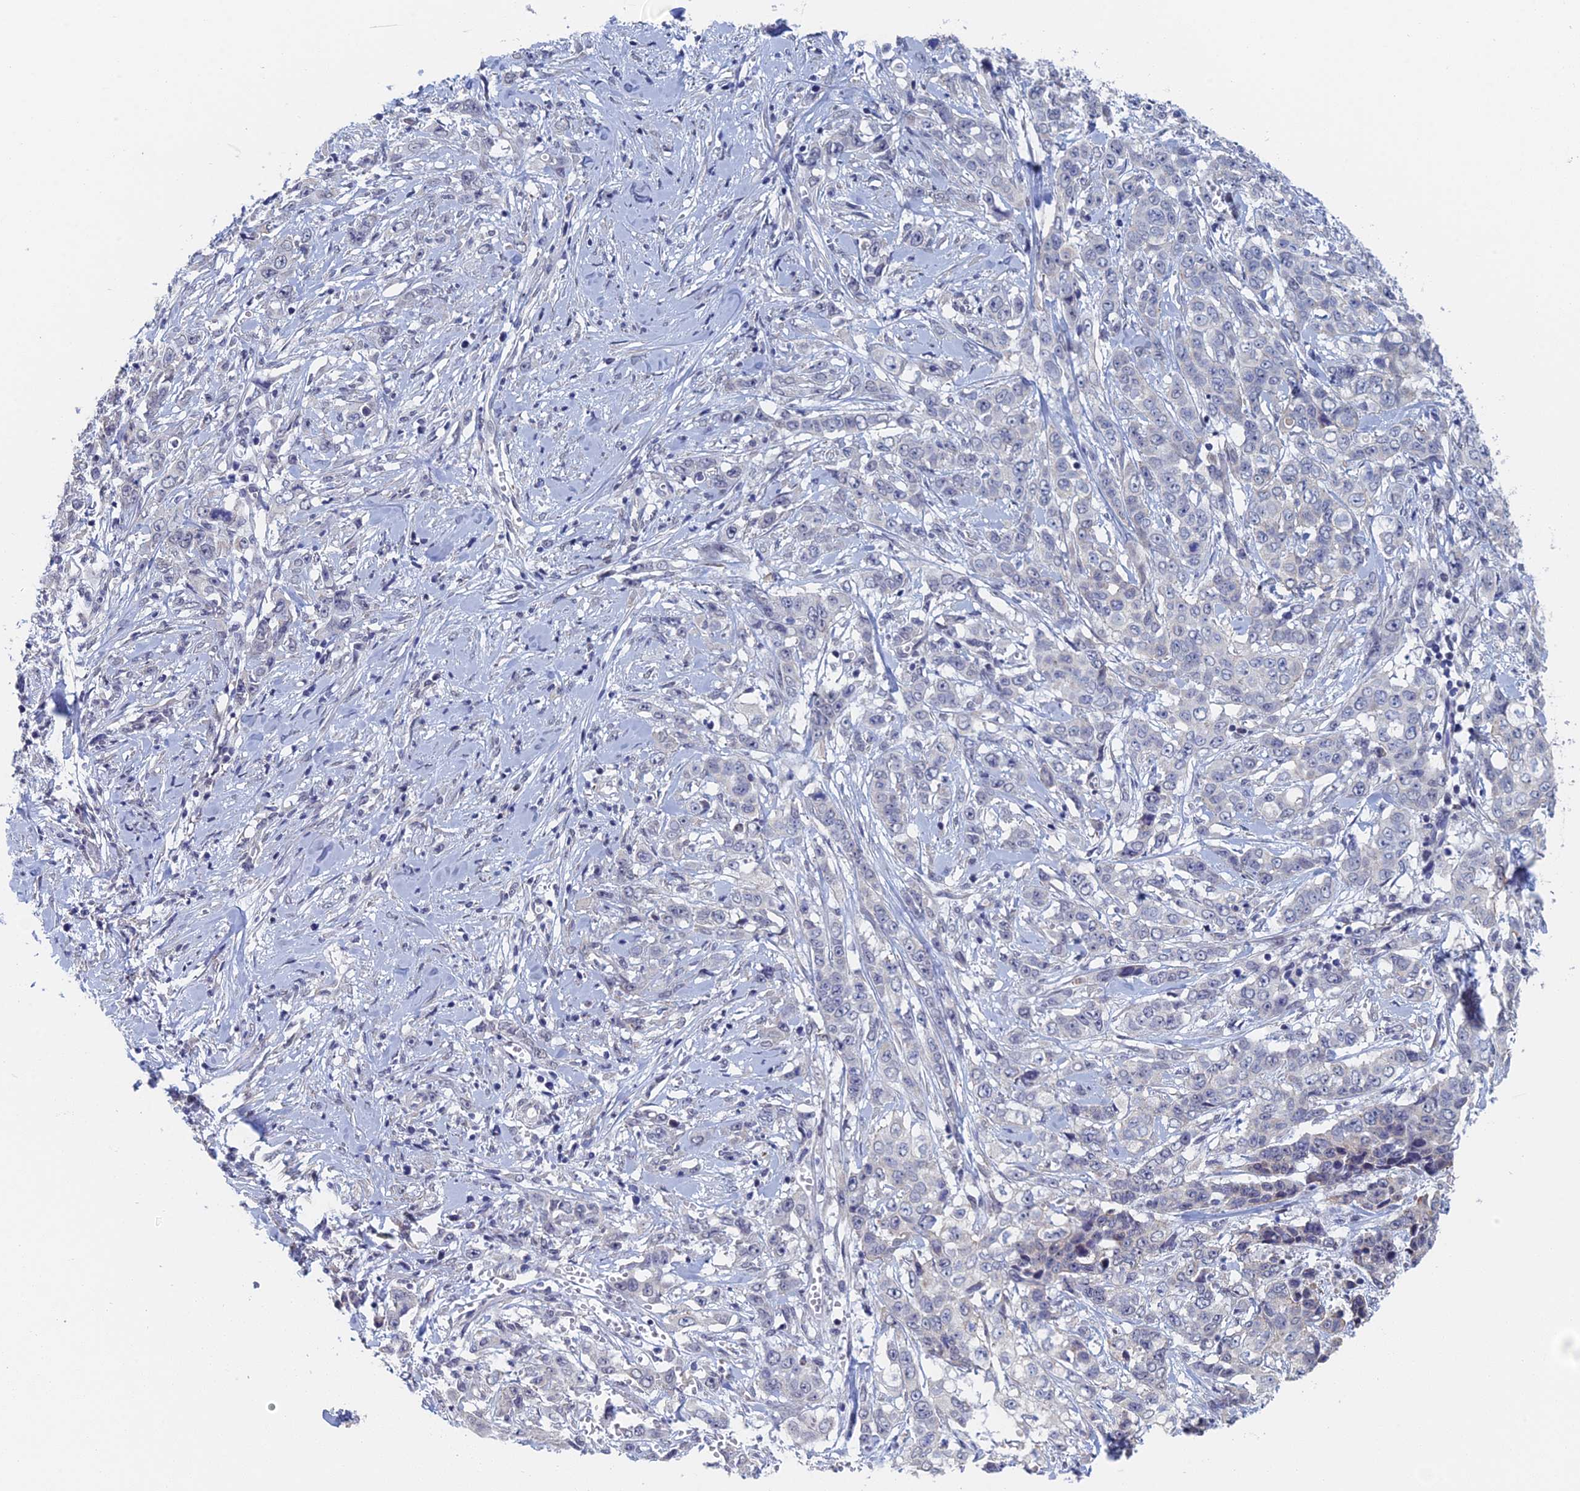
{"staining": {"intensity": "negative", "quantity": "none", "location": "none"}, "tissue": "stomach cancer", "cell_type": "Tumor cells", "image_type": "cancer", "snomed": [{"axis": "morphology", "description": "Adenocarcinoma, NOS"}, {"axis": "topography", "description": "Stomach, upper"}], "caption": "IHC micrograph of stomach cancer stained for a protein (brown), which reveals no expression in tumor cells. (Brightfield microscopy of DAB IHC at high magnification).", "gene": "GMNC", "patient": {"sex": "male", "age": 62}}